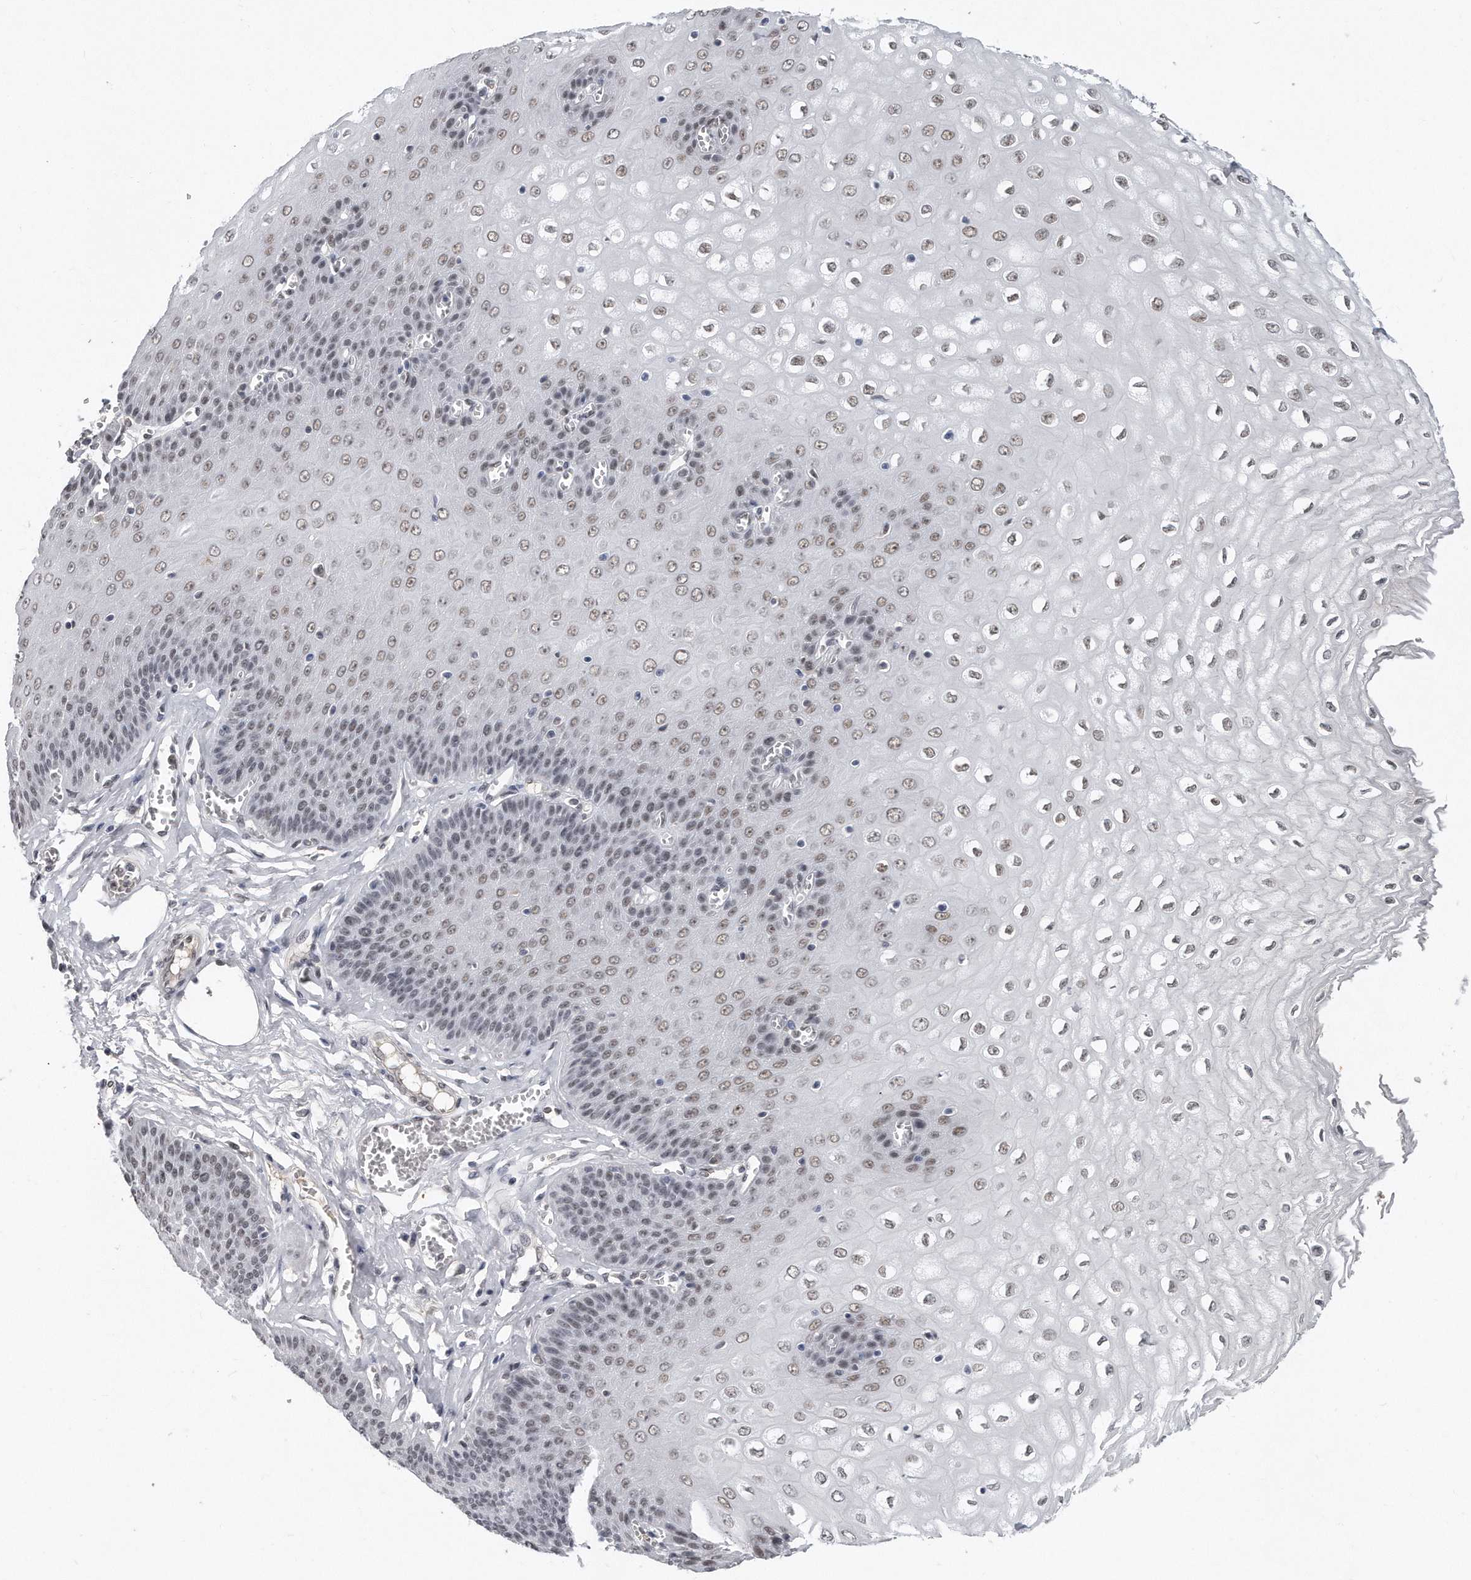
{"staining": {"intensity": "weak", "quantity": "25%-75%", "location": "nuclear"}, "tissue": "esophagus", "cell_type": "Squamous epithelial cells", "image_type": "normal", "snomed": [{"axis": "morphology", "description": "Normal tissue, NOS"}, {"axis": "topography", "description": "Esophagus"}], "caption": "An image of human esophagus stained for a protein exhibits weak nuclear brown staining in squamous epithelial cells. The protein is stained brown, and the nuclei are stained in blue (DAB (3,3'-diaminobenzidine) IHC with brightfield microscopy, high magnification).", "gene": "CTBP2", "patient": {"sex": "male", "age": 60}}